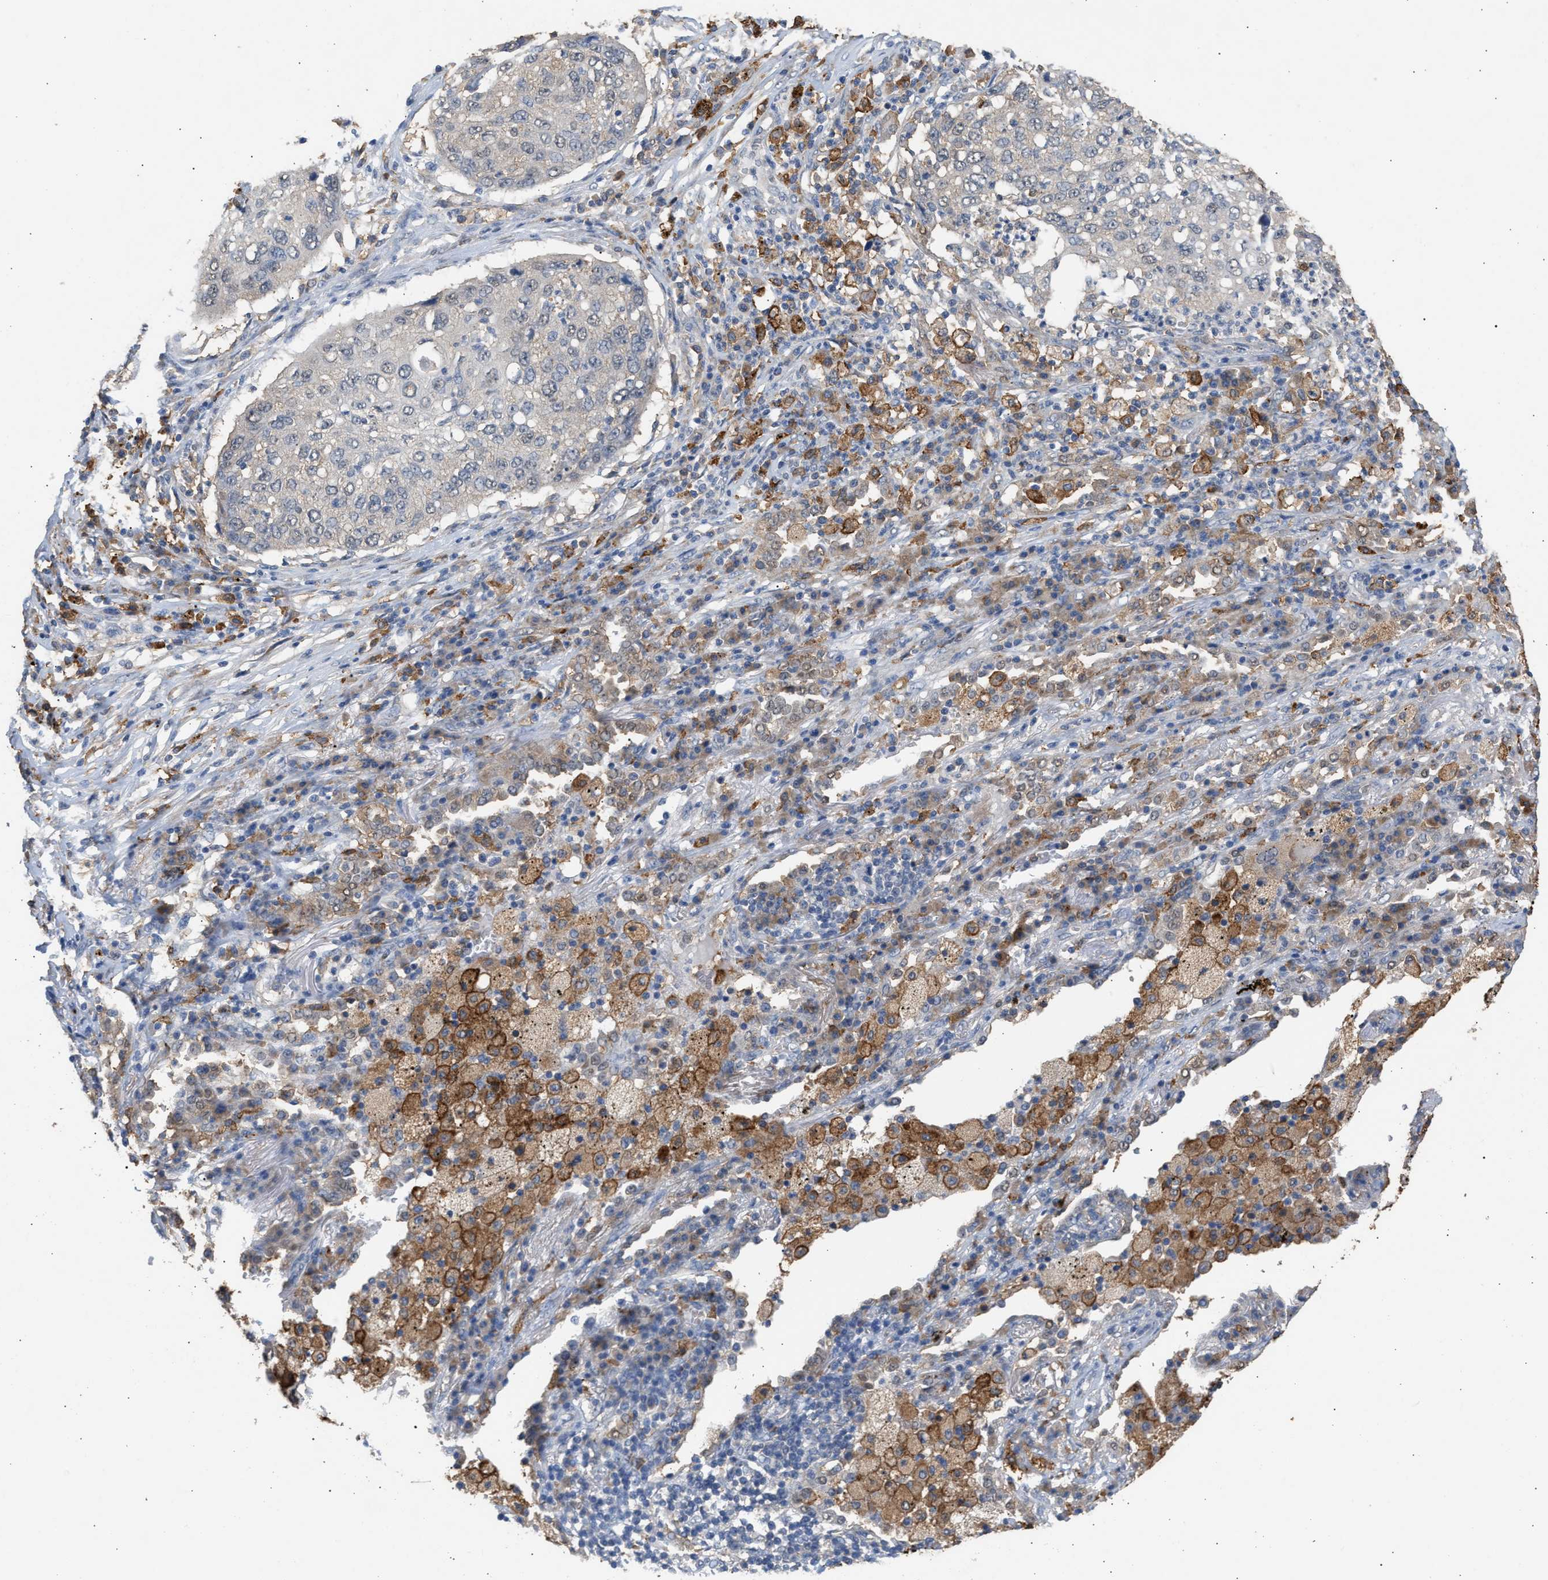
{"staining": {"intensity": "weak", "quantity": "<25%", "location": "cytoplasmic/membranous"}, "tissue": "lung cancer", "cell_type": "Tumor cells", "image_type": "cancer", "snomed": [{"axis": "morphology", "description": "Squamous cell carcinoma, NOS"}, {"axis": "topography", "description": "Lung"}], "caption": "Protein analysis of squamous cell carcinoma (lung) exhibits no significant positivity in tumor cells. The staining is performed using DAB (3,3'-diaminobenzidine) brown chromogen with nuclei counter-stained in using hematoxylin.", "gene": "GCN1", "patient": {"sex": "female", "age": 63}}